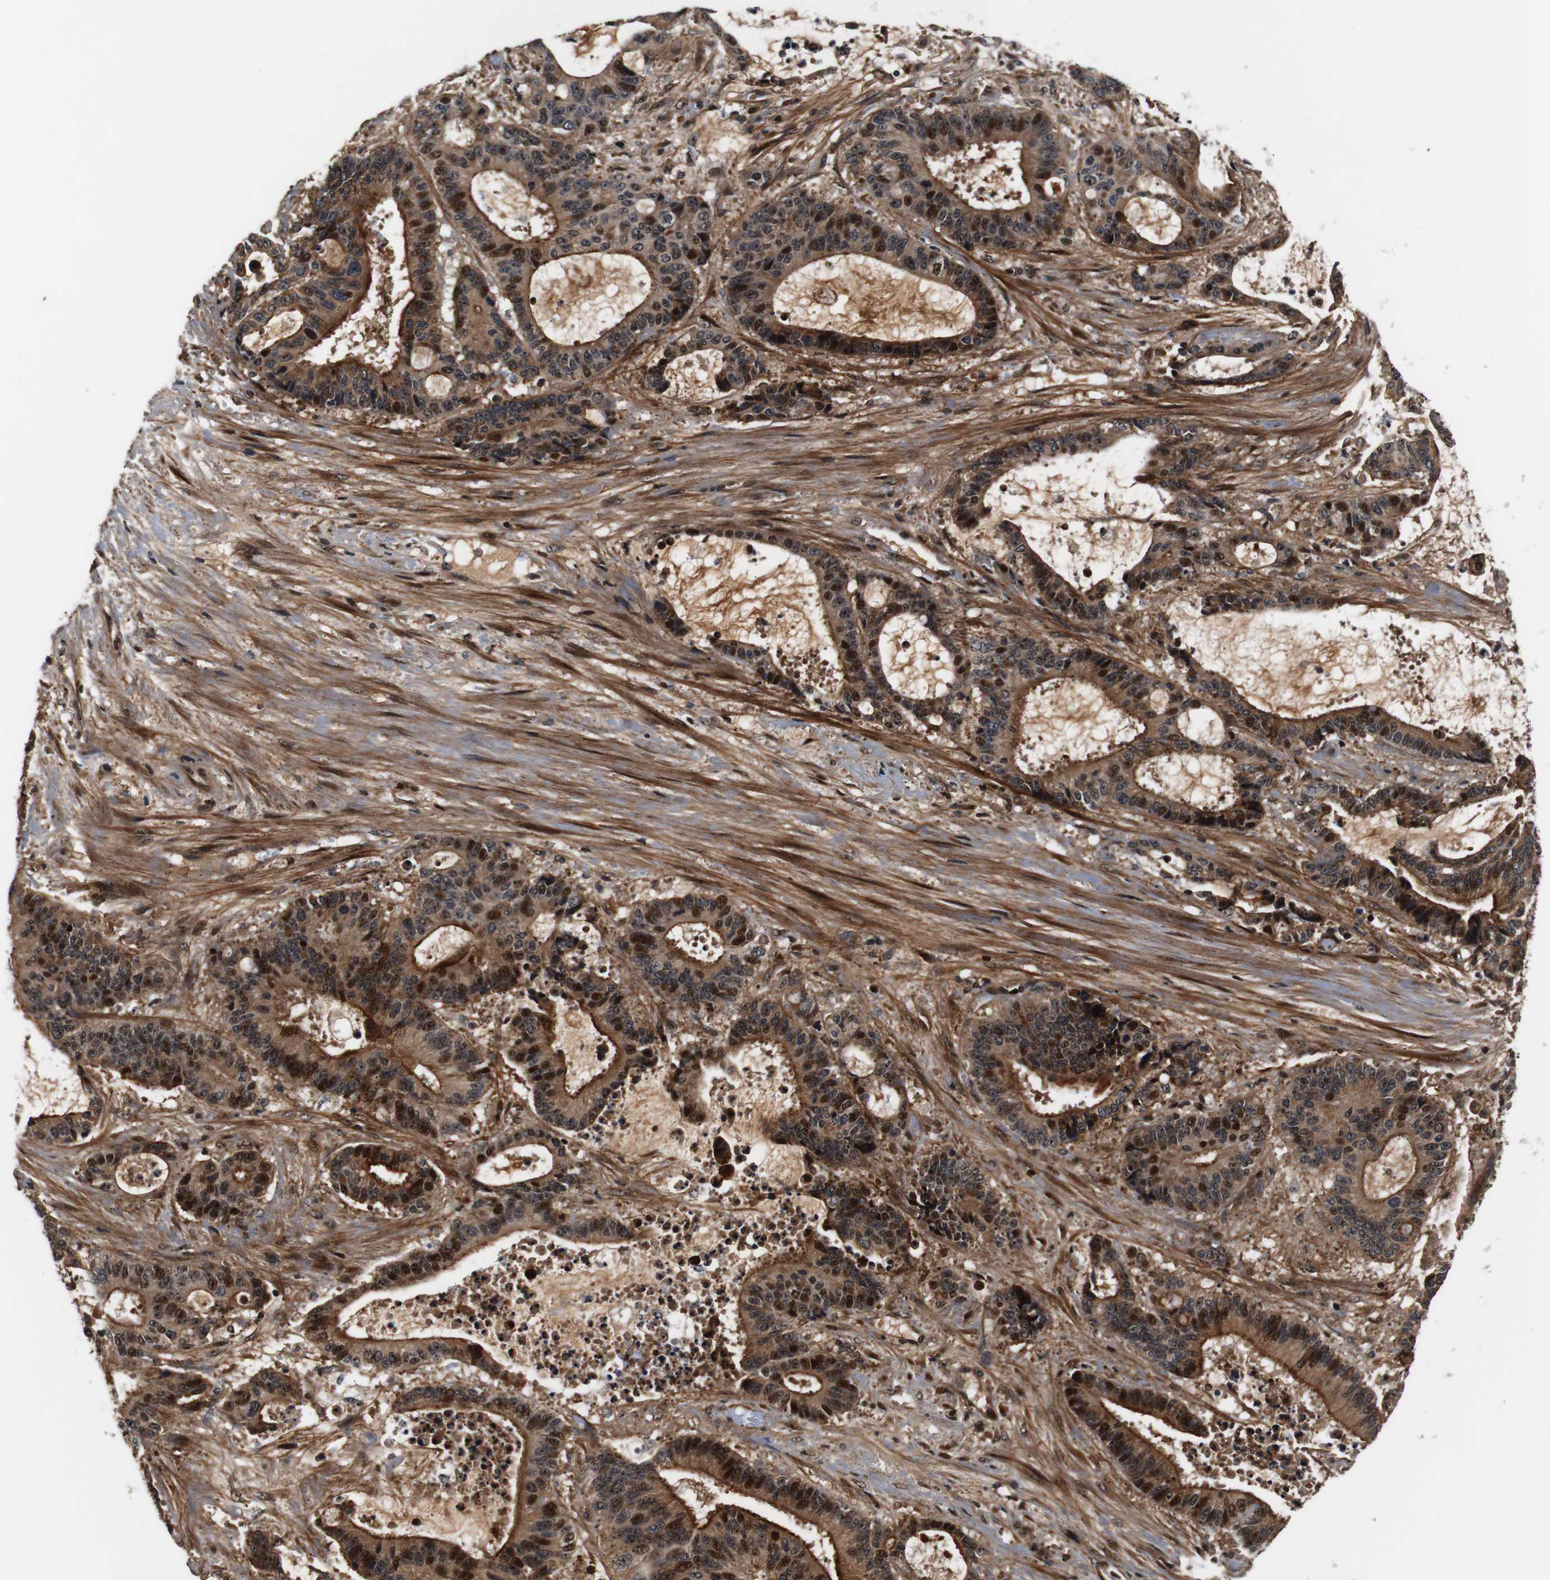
{"staining": {"intensity": "moderate", "quantity": ">75%", "location": "cytoplasmic/membranous,nuclear"}, "tissue": "liver cancer", "cell_type": "Tumor cells", "image_type": "cancer", "snomed": [{"axis": "morphology", "description": "Normal tissue, NOS"}, {"axis": "morphology", "description": "Cholangiocarcinoma"}, {"axis": "topography", "description": "Liver"}, {"axis": "topography", "description": "Peripheral nerve tissue"}], "caption": "Liver cancer tissue shows moderate cytoplasmic/membranous and nuclear positivity in about >75% of tumor cells, visualized by immunohistochemistry.", "gene": "LRP4", "patient": {"sex": "female", "age": 73}}